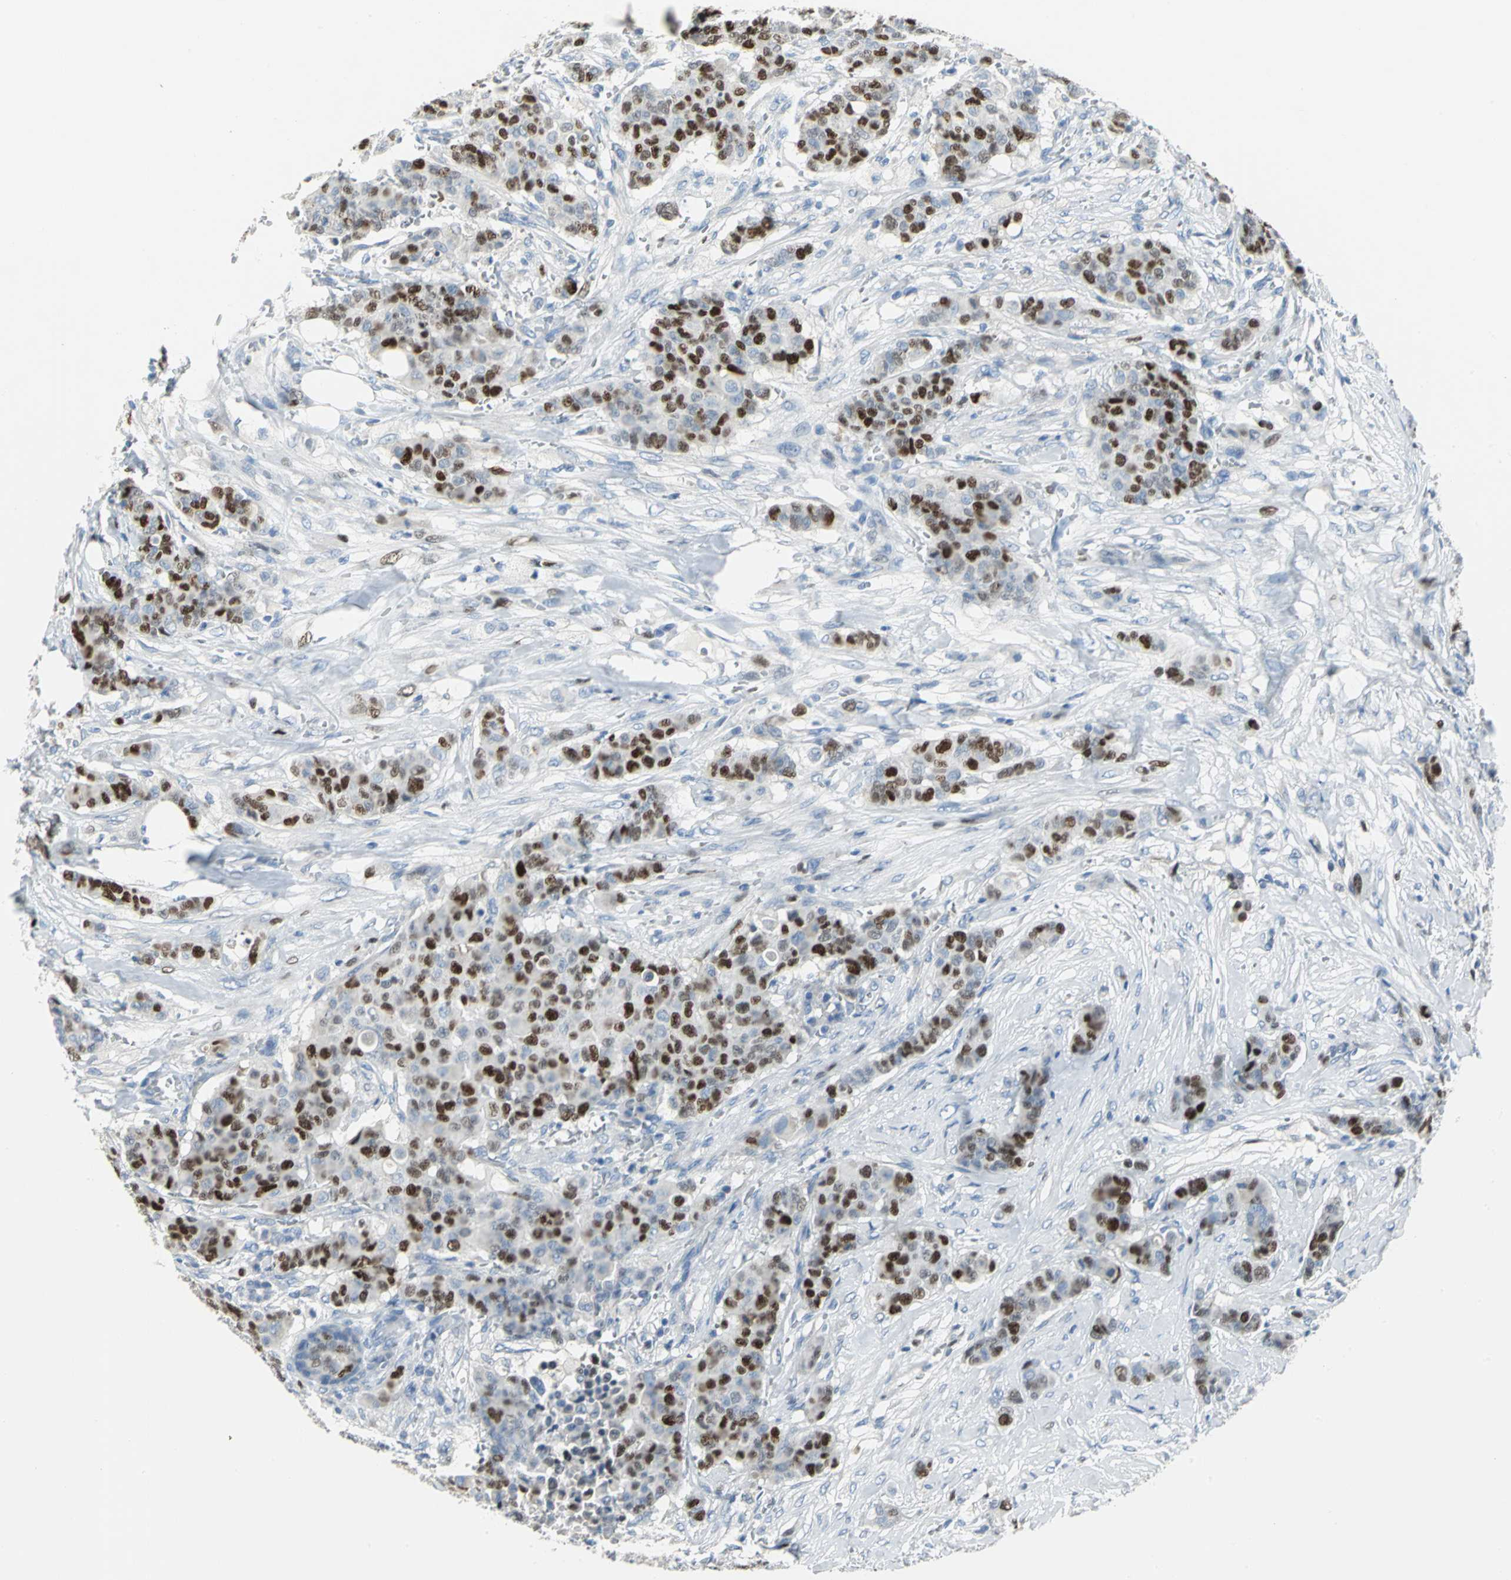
{"staining": {"intensity": "strong", "quantity": ">75%", "location": "nuclear"}, "tissue": "breast cancer", "cell_type": "Tumor cells", "image_type": "cancer", "snomed": [{"axis": "morphology", "description": "Duct carcinoma"}, {"axis": "topography", "description": "Breast"}], "caption": "Immunohistochemistry (DAB) staining of breast cancer (infiltrating ductal carcinoma) exhibits strong nuclear protein expression in about >75% of tumor cells.", "gene": "MCM4", "patient": {"sex": "female", "age": 40}}